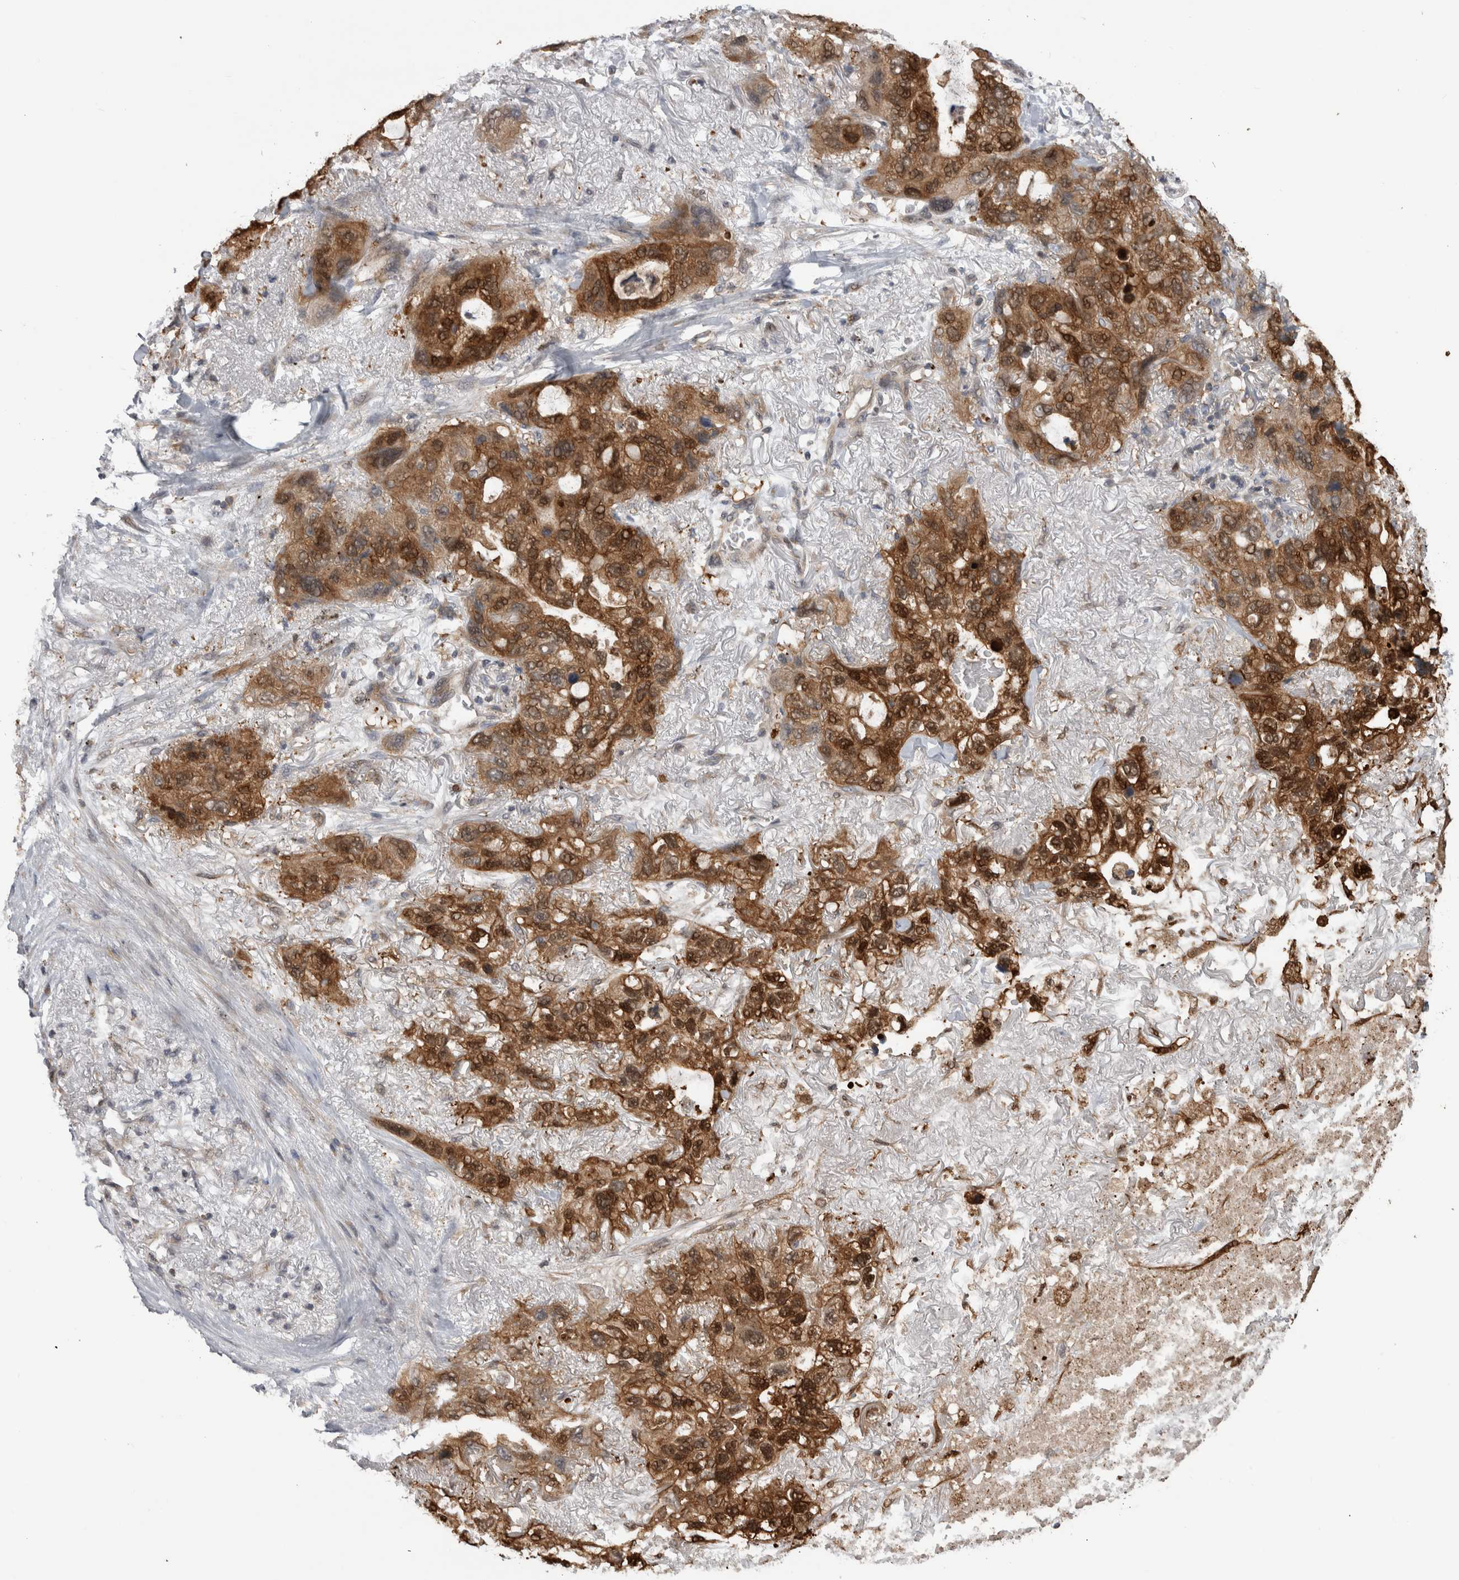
{"staining": {"intensity": "strong", "quantity": ">75%", "location": "cytoplasmic/membranous,nuclear"}, "tissue": "lung cancer", "cell_type": "Tumor cells", "image_type": "cancer", "snomed": [{"axis": "morphology", "description": "Squamous cell carcinoma, NOS"}, {"axis": "topography", "description": "Lung"}], "caption": "Squamous cell carcinoma (lung) tissue reveals strong cytoplasmic/membranous and nuclear expression in approximately >75% of tumor cells", "gene": "USH1G", "patient": {"sex": "female", "age": 73}}